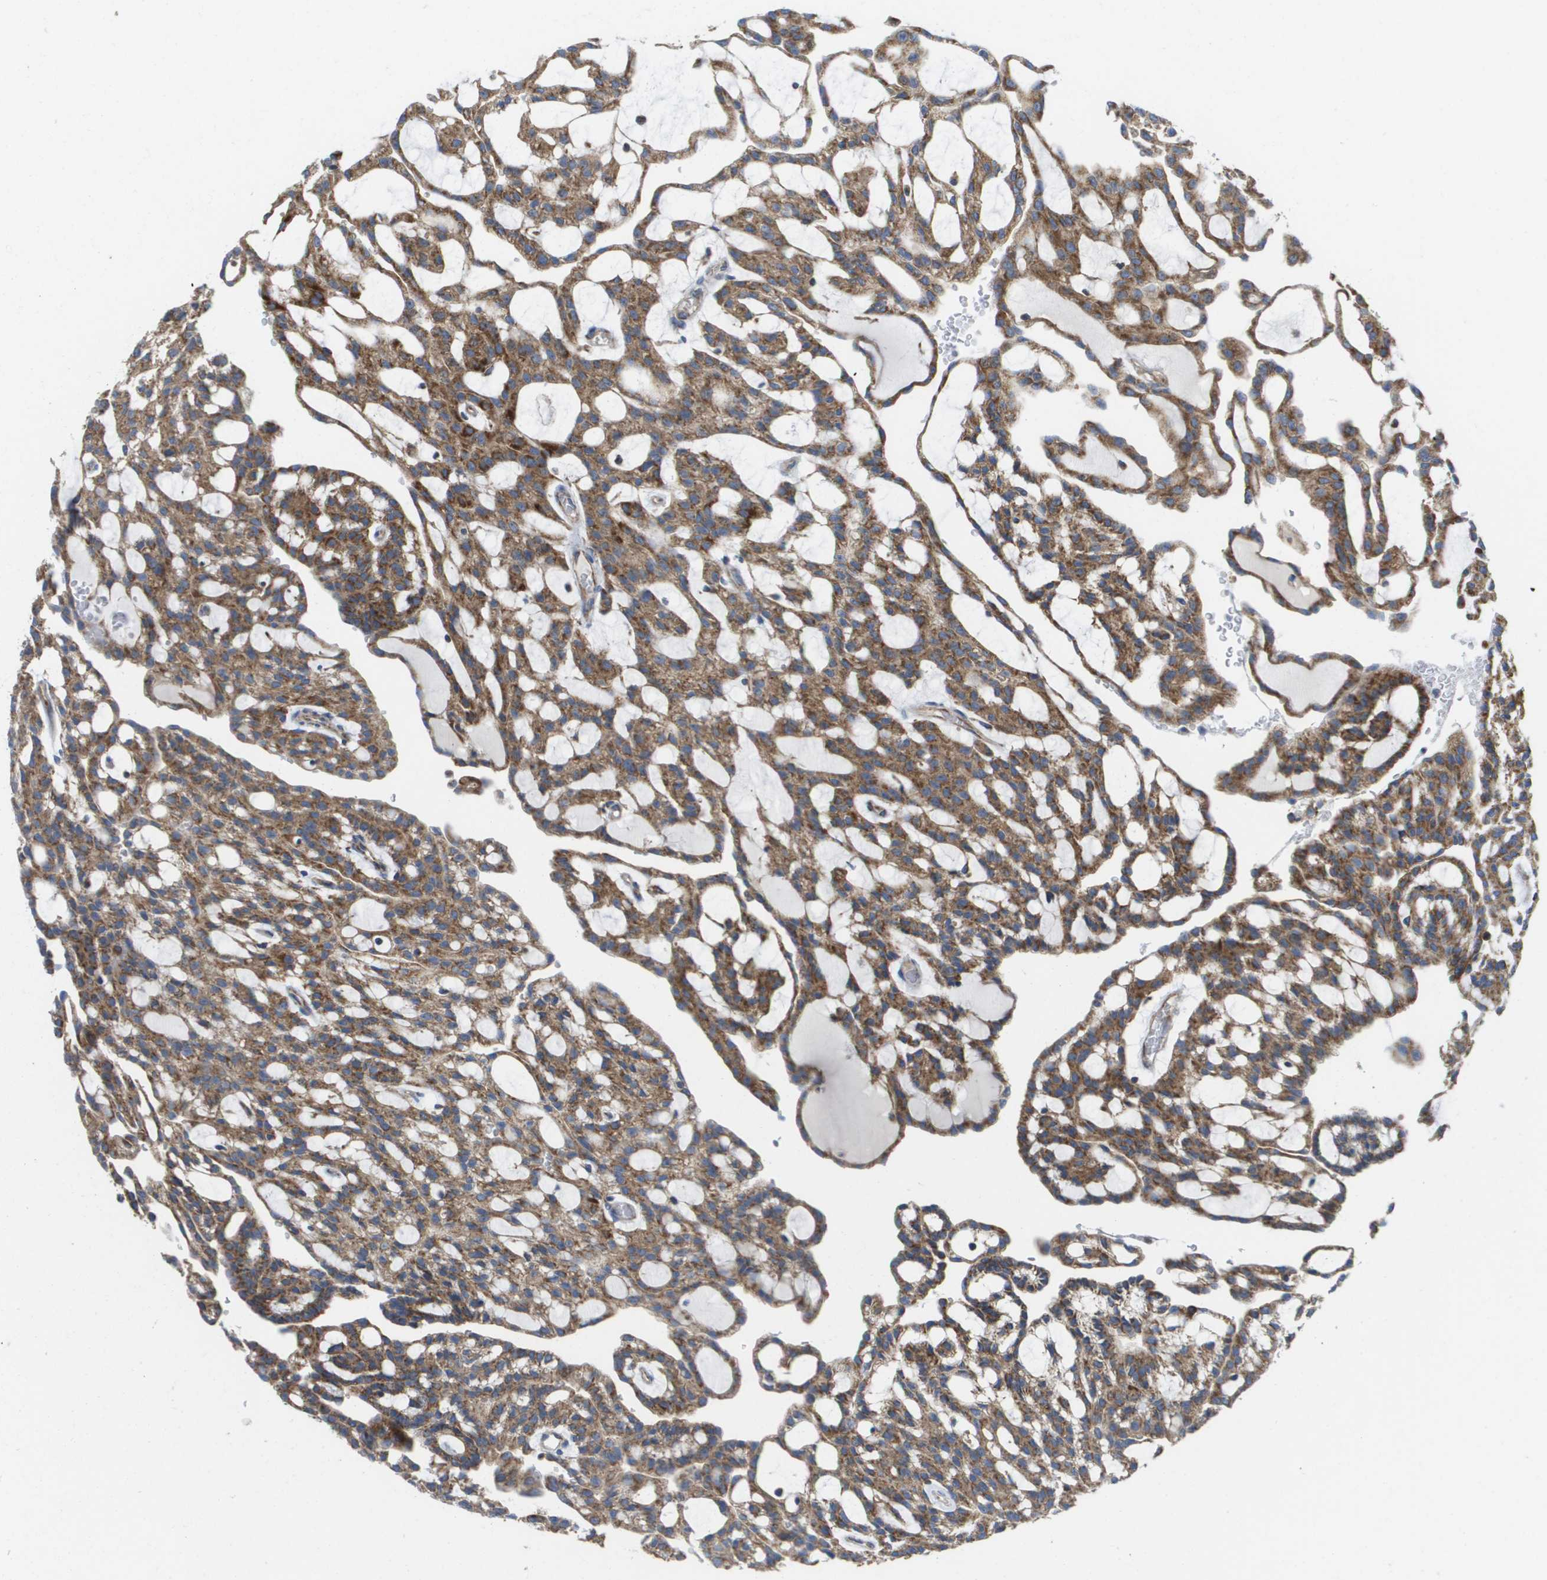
{"staining": {"intensity": "moderate", "quantity": ">75%", "location": "cytoplasmic/membranous"}, "tissue": "renal cancer", "cell_type": "Tumor cells", "image_type": "cancer", "snomed": [{"axis": "morphology", "description": "Adenocarcinoma, NOS"}, {"axis": "topography", "description": "Kidney"}], "caption": "Renal cancer stained with DAB (3,3'-diaminobenzidine) IHC demonstrates medium levels of moderate cytoplasmic/membranous expression in approximately >75% of tumor cells. (DAB = brown stain, brightfield microscopy at high magnification).", "gene": "FIS1", "patient": {"sex": "male", "age": 63}}